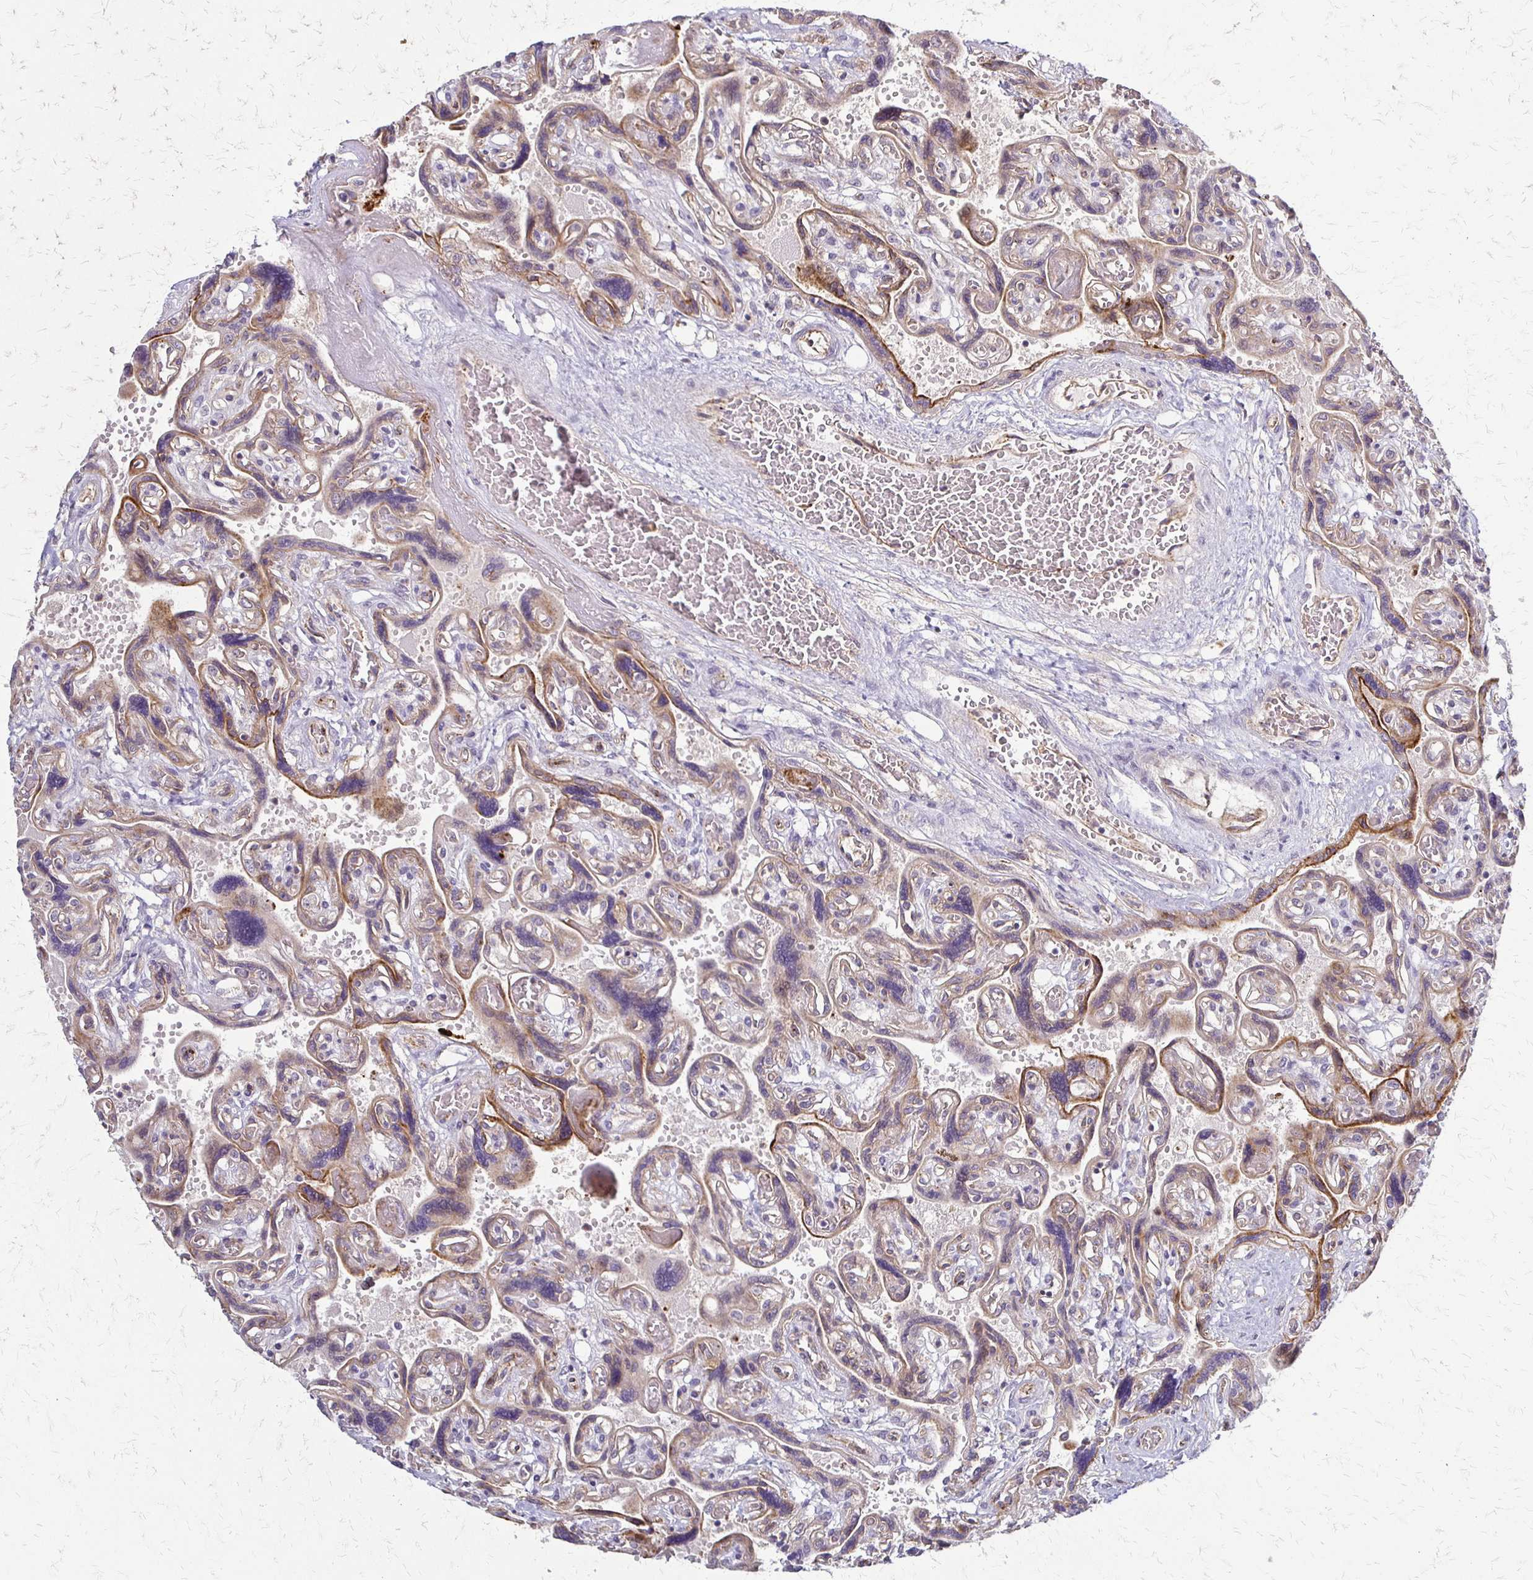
{"staining": {"intensity": "negative", "quantity": "none", "location": "none"}, "tissue": "placenta", "cell_type": "Decidual cells", "image_type": "normal", "snomed": [{"axis": "morphology", "description": "Normal tissue, NOS"}, {"axis": "topography", "description": "Placenta"}], "caption": "Immunohistochemistry (IHC) of benign human placenta demonstrates no staining in decidual cells. (DAB (3,3'-diaminobenzidine) immunohistochemistry (IHC) with hematoxylin counter stain).", "gene": "SLC9A9", "patient": {"sex": "female", "age": 32}}